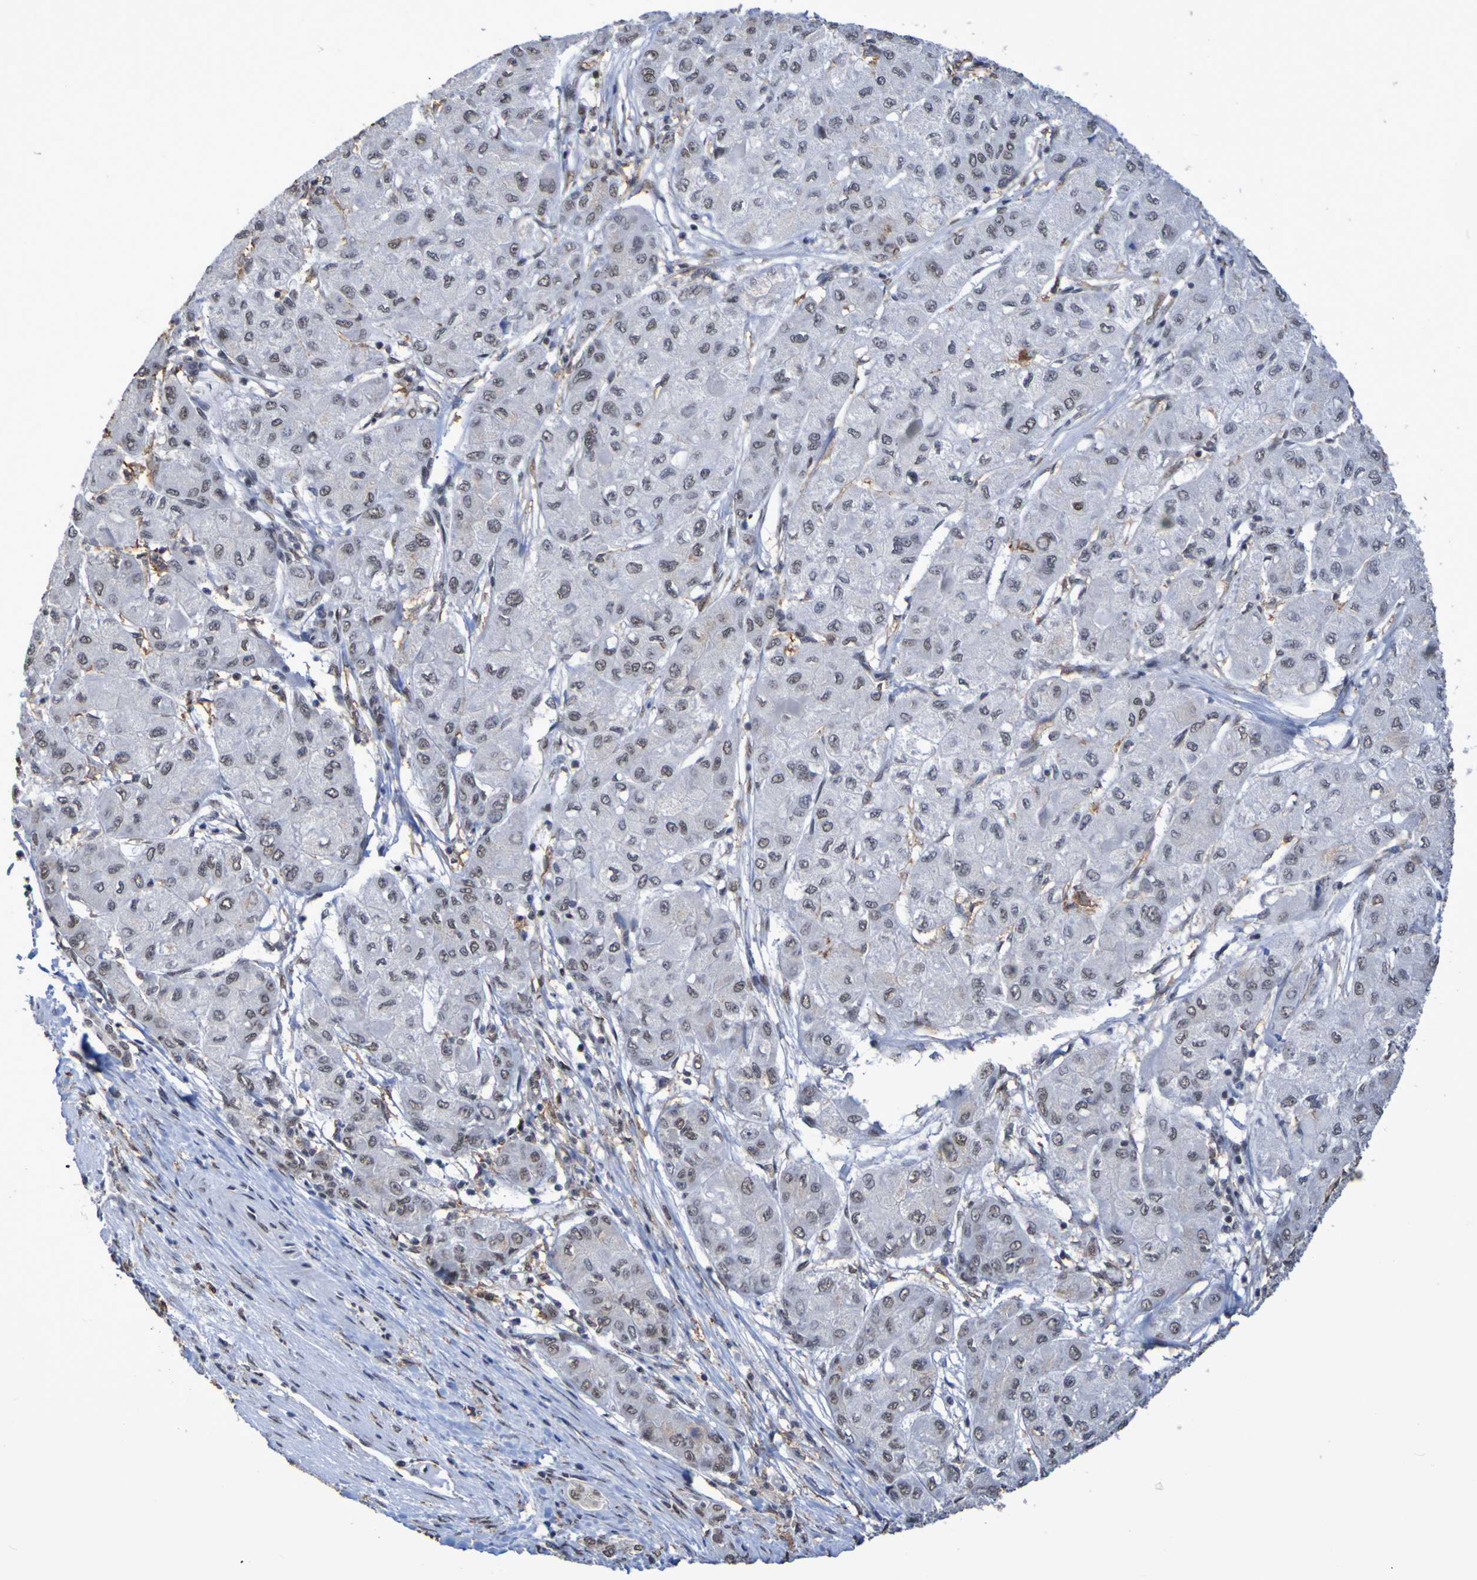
{"staining": {"intensity": "negative", "quantity": "none", "location": "none"}, "tissue": "liver cancer", "cell_type": "Tumor cells", "image_type": "cancer", "snomed": [{"axis": "morphology", "description": "Carcinoma, Hepatocellular, NOS"}, {"axis": "topography", "description": "Liver"}], "caption": "Liver cancer was stained to show a protein in brown. There is no significant expression in tumor cells.", "gene": "MRTFB", "patient": {"sex": "male", "age": 80}}